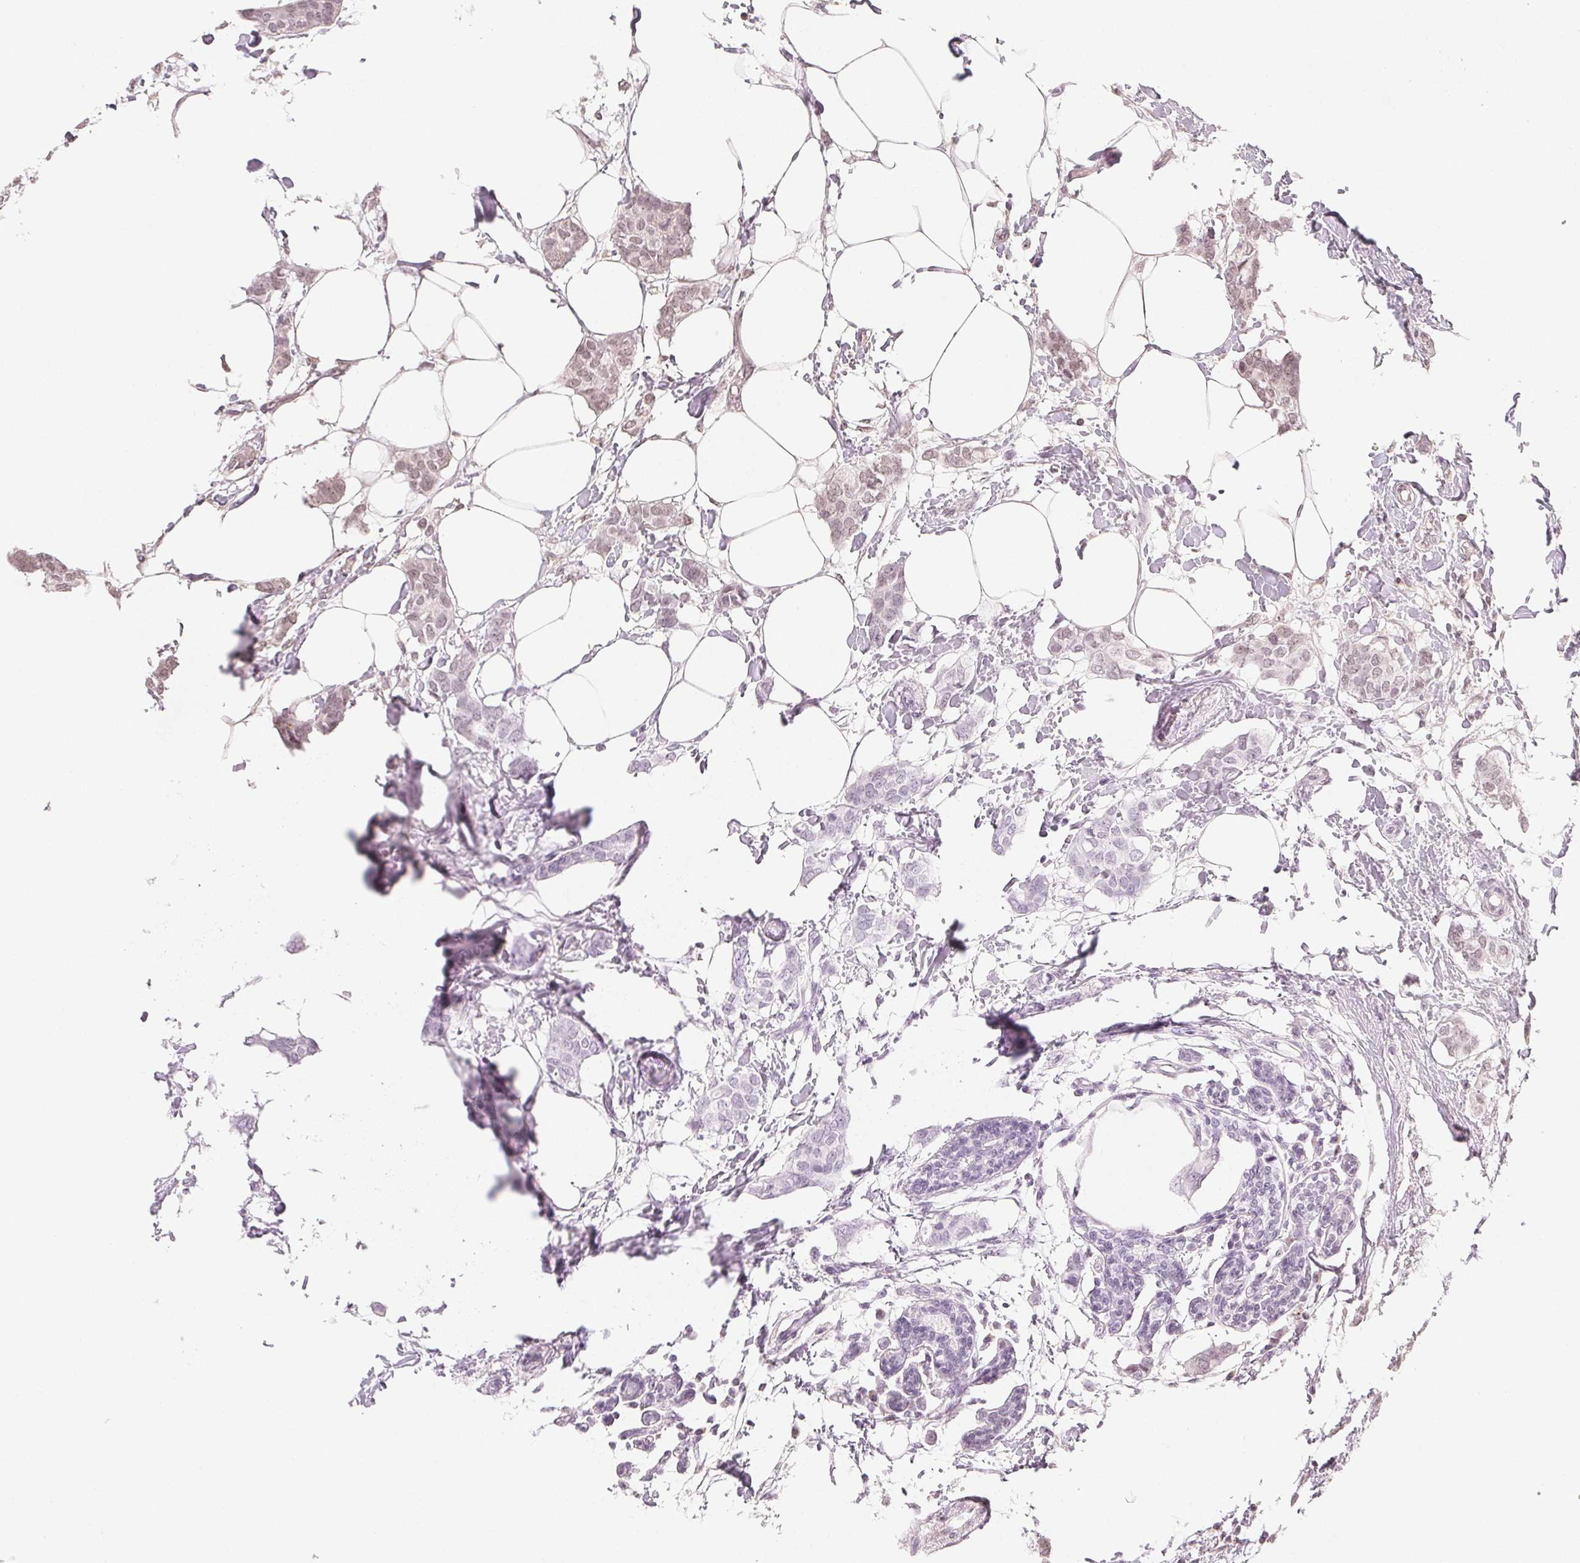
{"staining": {"intensity": "weak", "quantity": "<25%", "location": "nuclear"}, "tissue": "breast cancer", "cell_type": "Tumor cells", "image_type": "cancer", "snomed": [{"axis": "morphology", "description": "Duct carcinoma"}, {"axis": "topography", "description": "Breast"}], "caption": "Immunohistochemistry (IHC) of invasive ductal carcinoma (breast) exhibits no positivity in tumor cells.", "gene": "NXF3", "patient": {"sex": "female", "age": 62}}